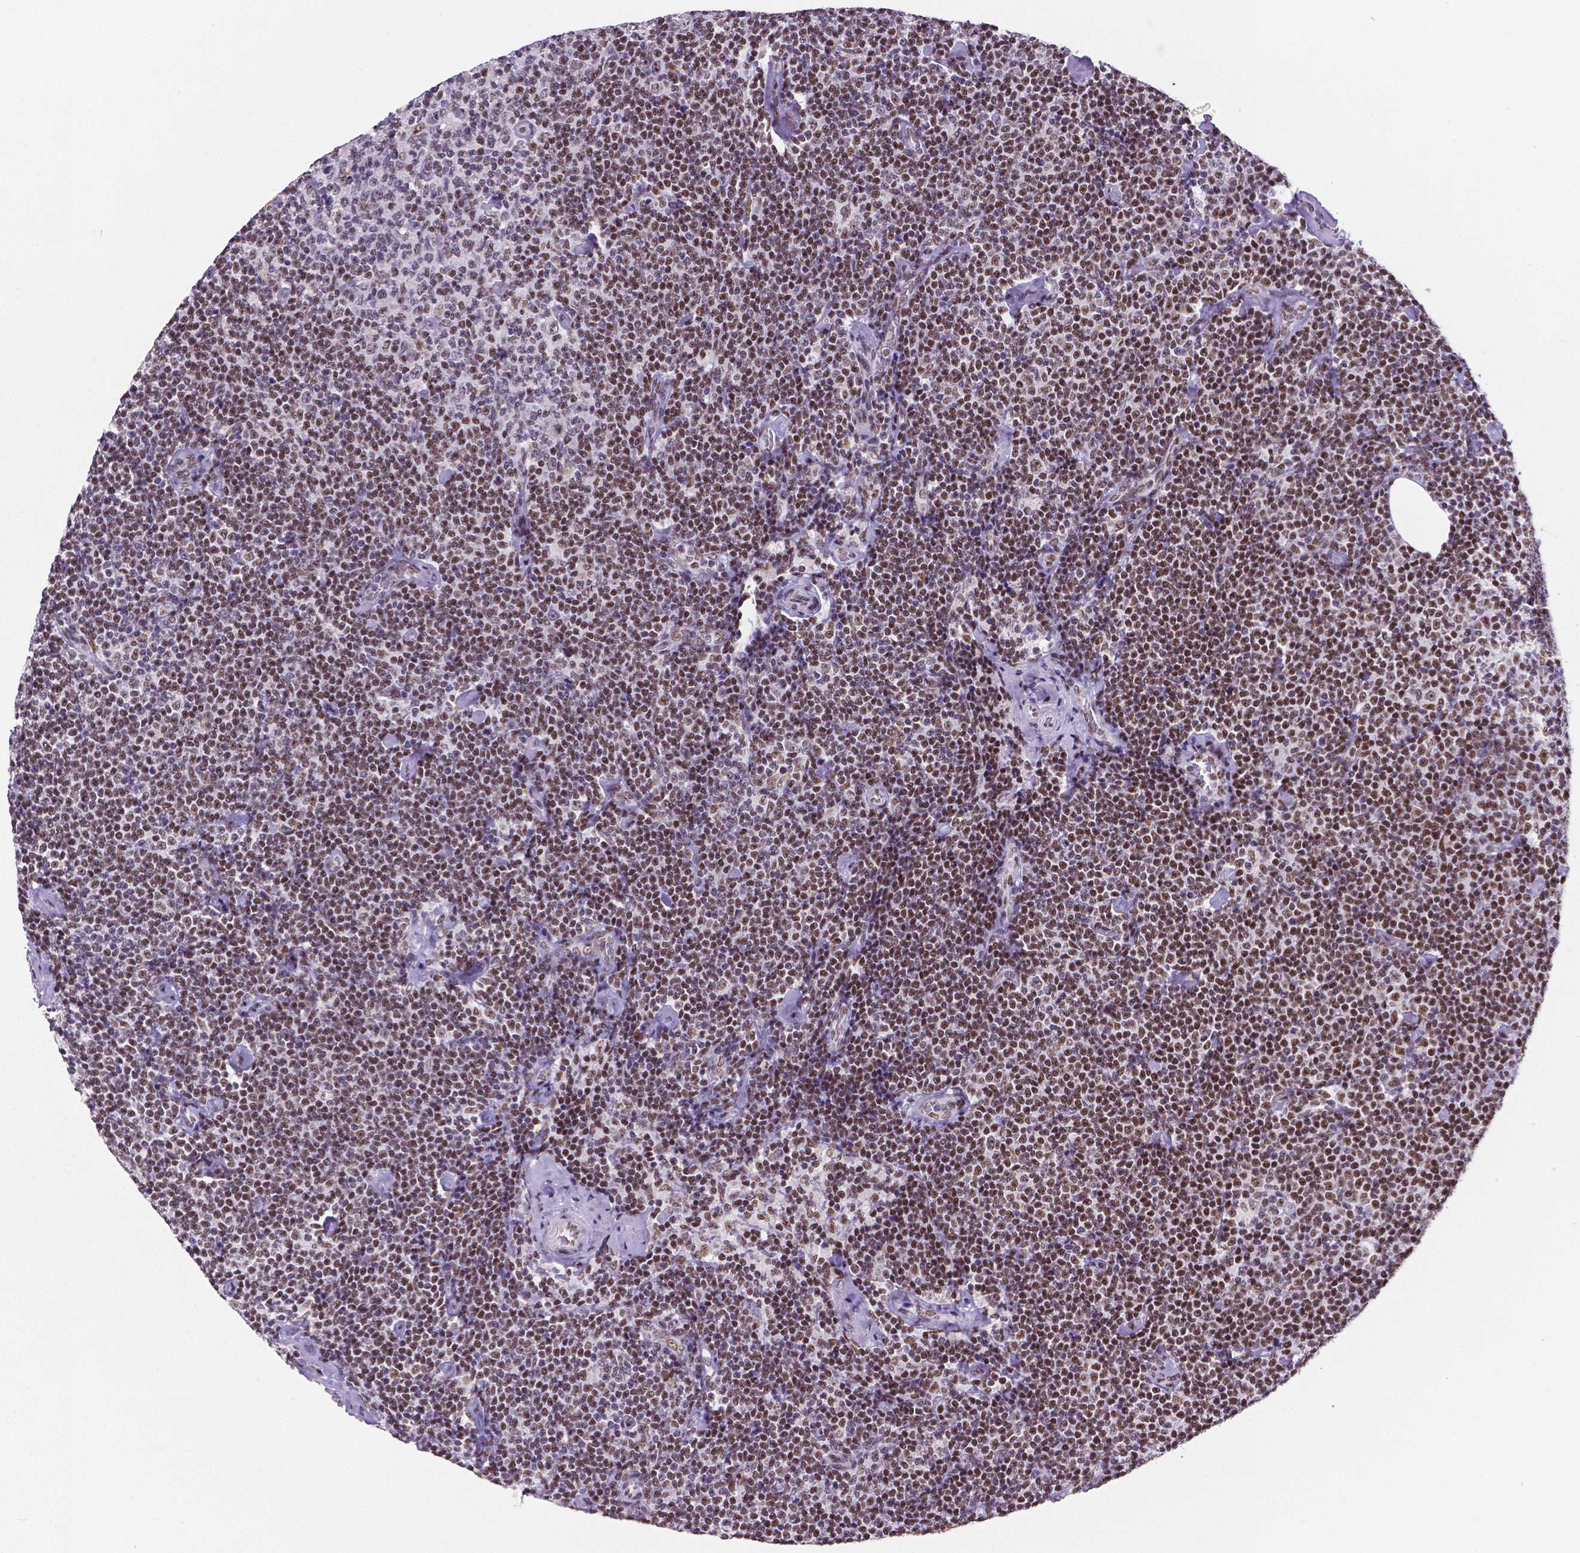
{"staining": {"intensity": "moderate", "quantity": "25%-75%", "location": "nuclear"}, "tissue": "lymphoma", "cell_type": "Tumor cells", "image_type": "cancer", "snomed": [{"axis": "morphology", "description": "Malignant lymphoma, non-Hodgkin's type, Low grade"}, {"axis": "topography", "description": "Lymph node"}], "caption": "Immunohistochemistry of low-grade malignant lymphoma, non-Hodgkin's type shows medium levels of moderate nuclear staining in approximately 25%-75% of tumor cells.", "gene": "ATRX", "patient": {"sex": "male", "age": 81}}